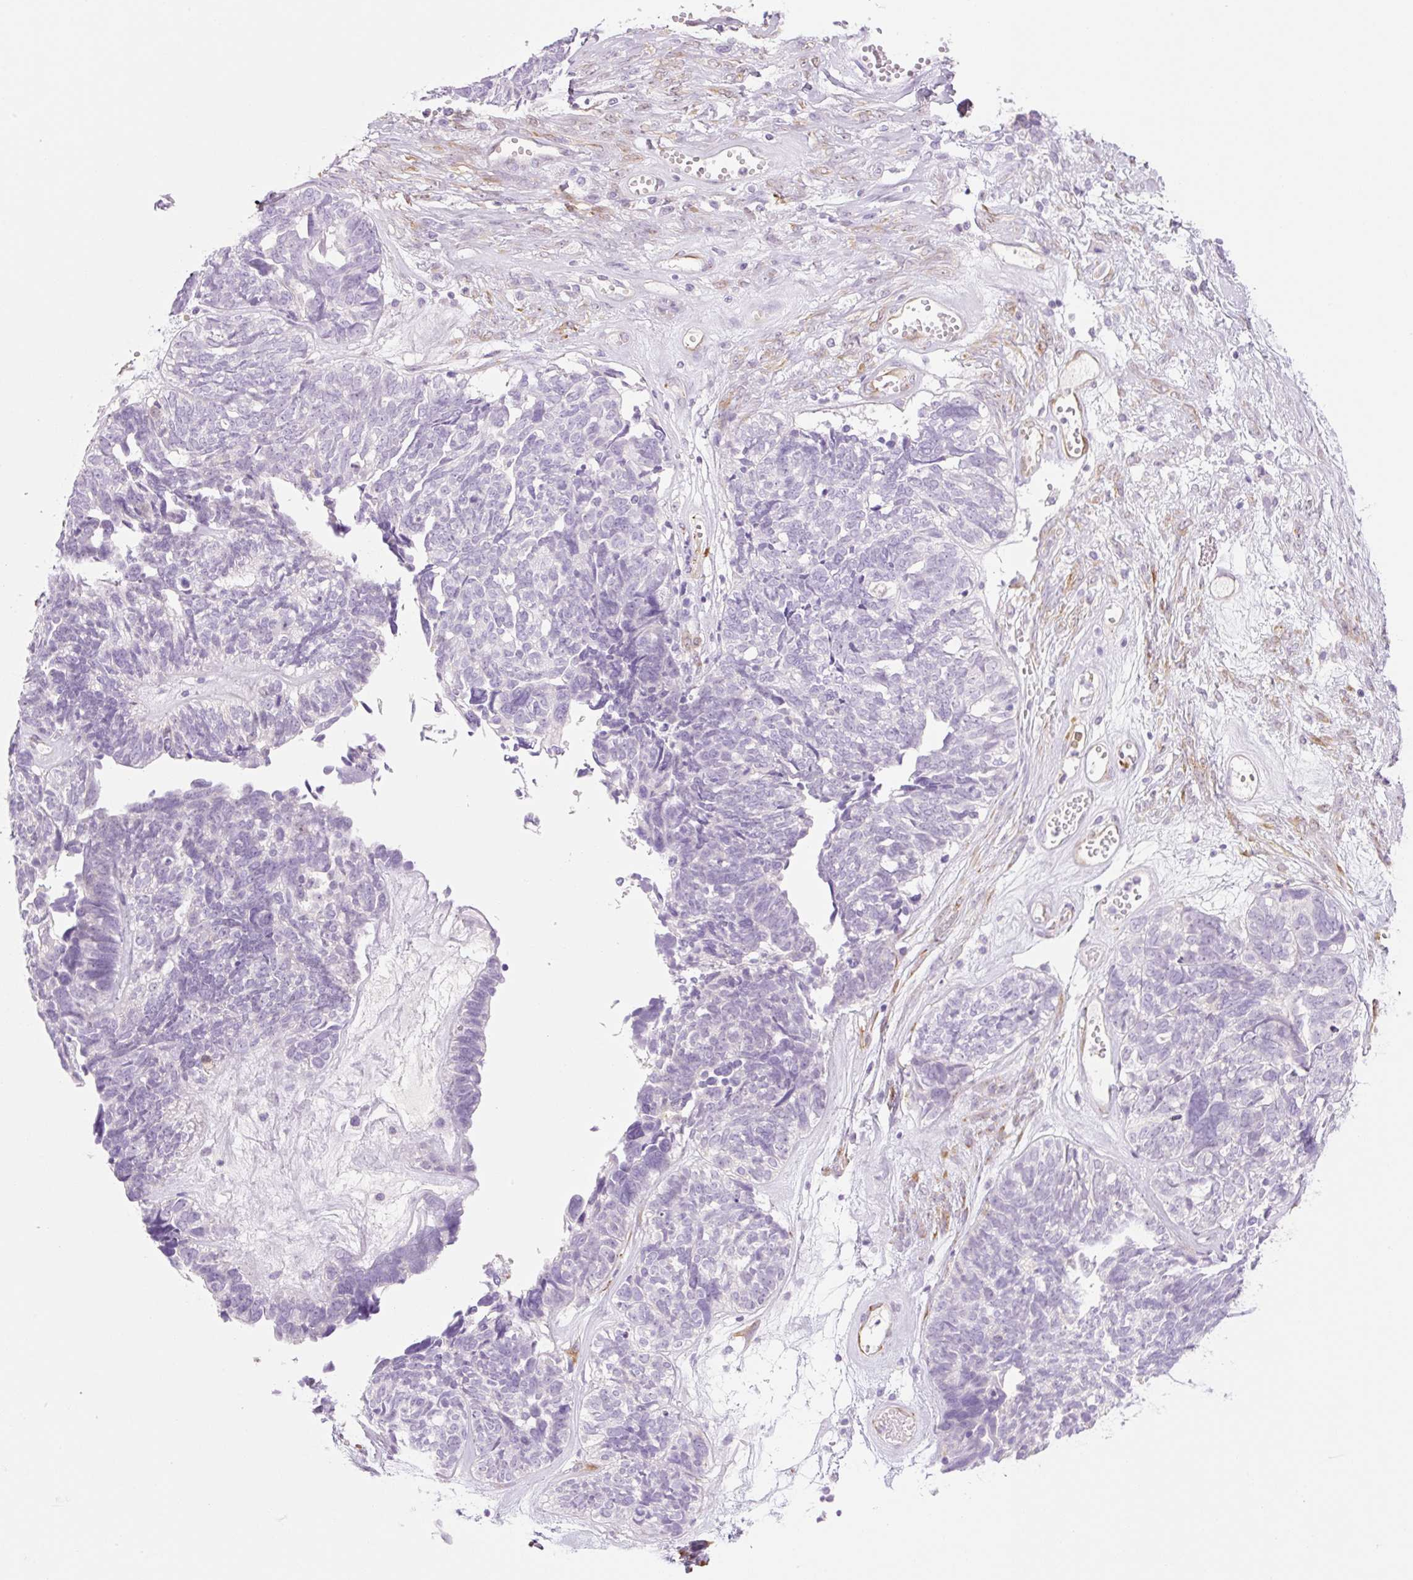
{"staining": {"intensity": "weak", "quantity": "<25%", "location": "cytoplasmic/membranous"}, "tissue": "ovarian cancer", "cell_type": "Tumor cells", "image_type": "cancer", "snomed": [{"axis": "morphology", "description": "Cystadenocarcinoma, serous, NOS"}, {"axis": "topography", "description": "Ovary"}], "caption": "Immunohistochemistry (IHC) micrograph of human ovarian cancer (serous cystadenocarcinoma) stained for a protein (brown), which exhibits no expression in tumor cells.", "gene": "FABP5", "patient": {"sex": "female", "age": 79}}